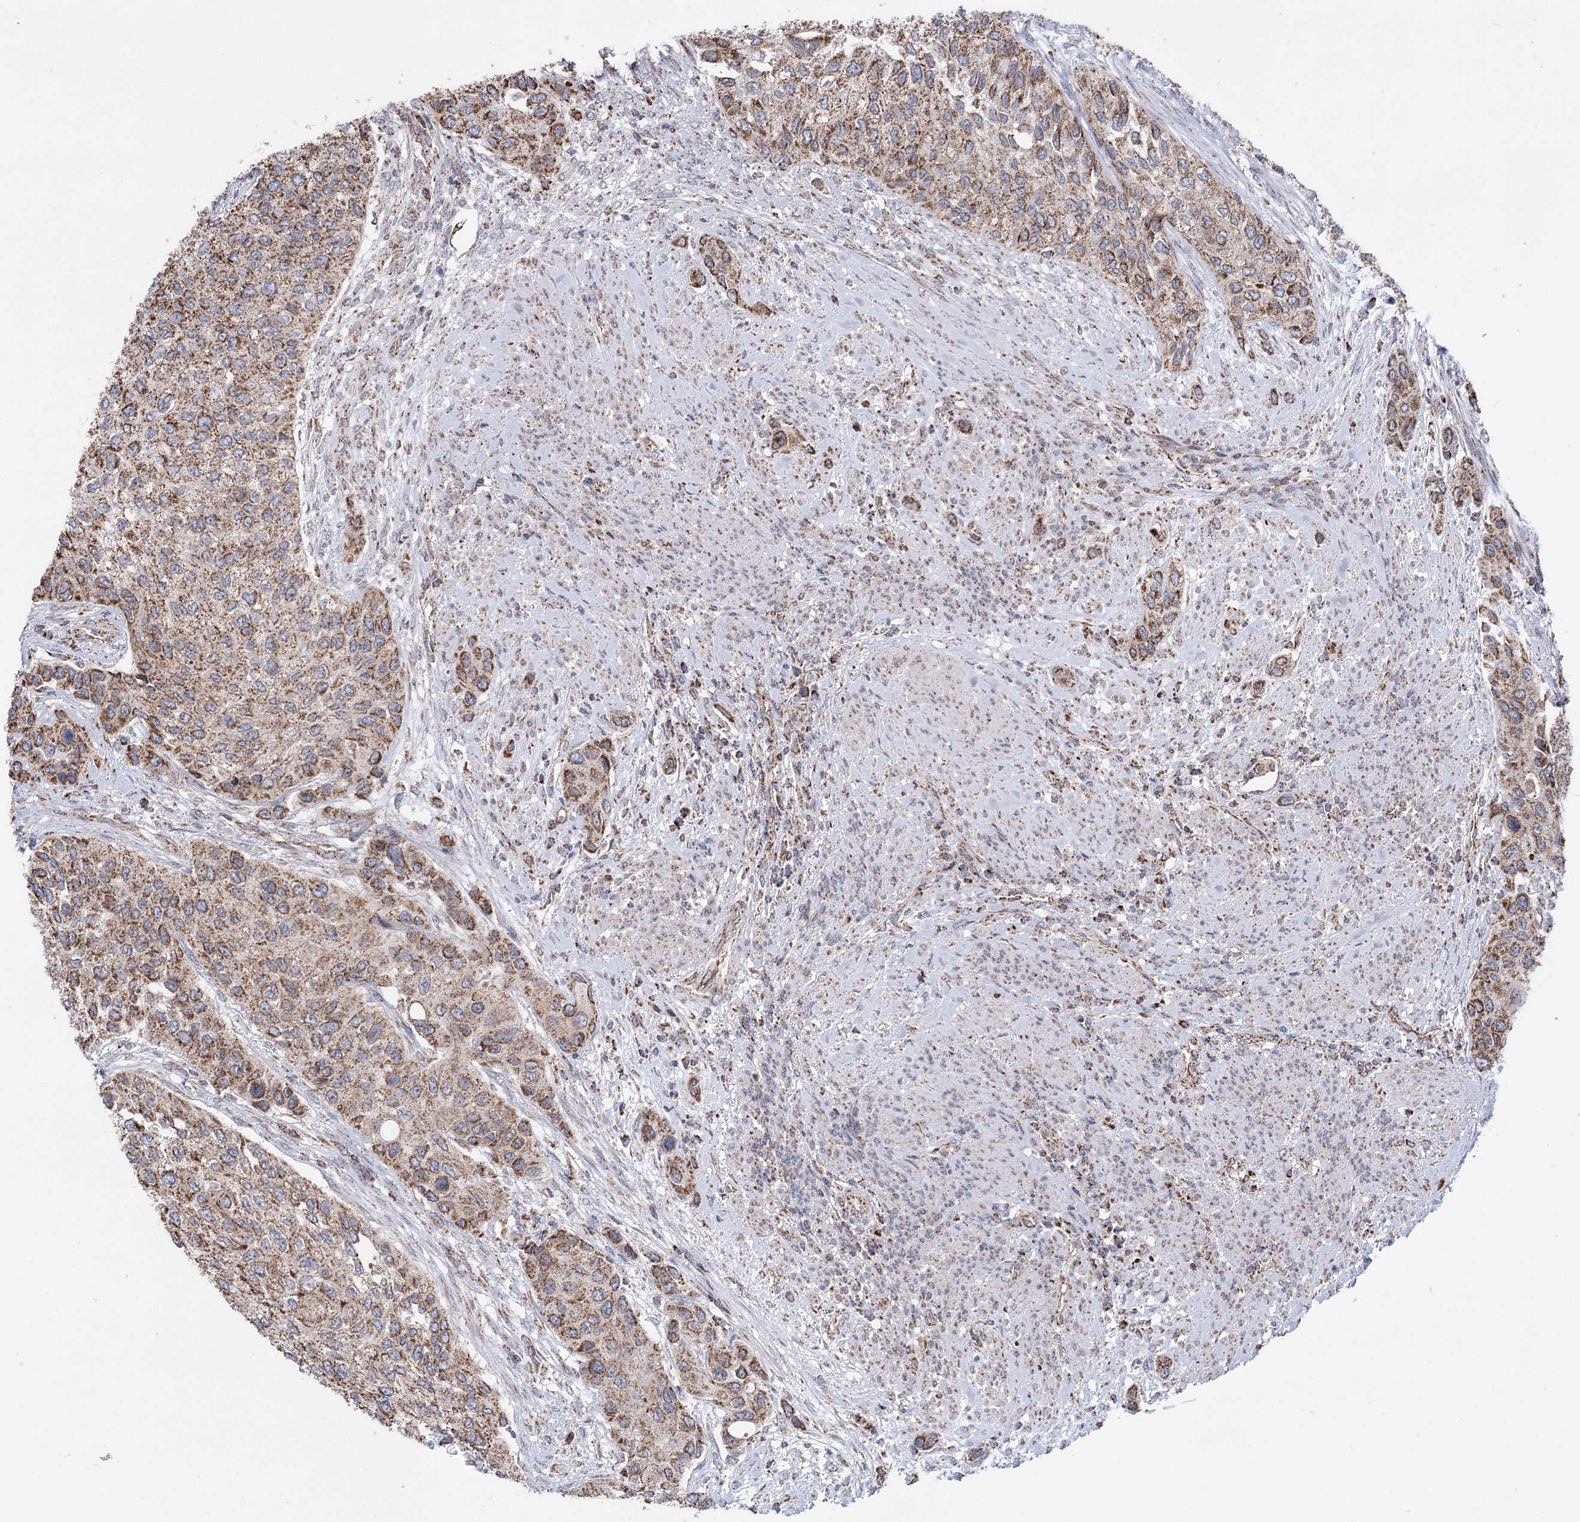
{"staining": {"intensity": "moderate", "quantity": ">75%", "location": "cytoplasmic/membranous"}, "tissue": "urothelial cancer", "cell_type": "Tumor cells", "image_type": "cancer", "snomed": [{"axis": "morphology", "description": "Normal tissue, NOS"}, {"axis": "morphology", "description": "Urothelial carcinoma, High grade"}, {"axis": "topography", "description": "Vascular tissue"}, {"axis": "topography", "description": "Urinary bladder"}], "caption": "Protein analysis of urothelial cancer tissue shows moderate cytoplasmic/membranous positivity in approximately >75% of tumor cells.", "gene": "CREB3L4", "patient": {"sex": "female", "age": 56}}